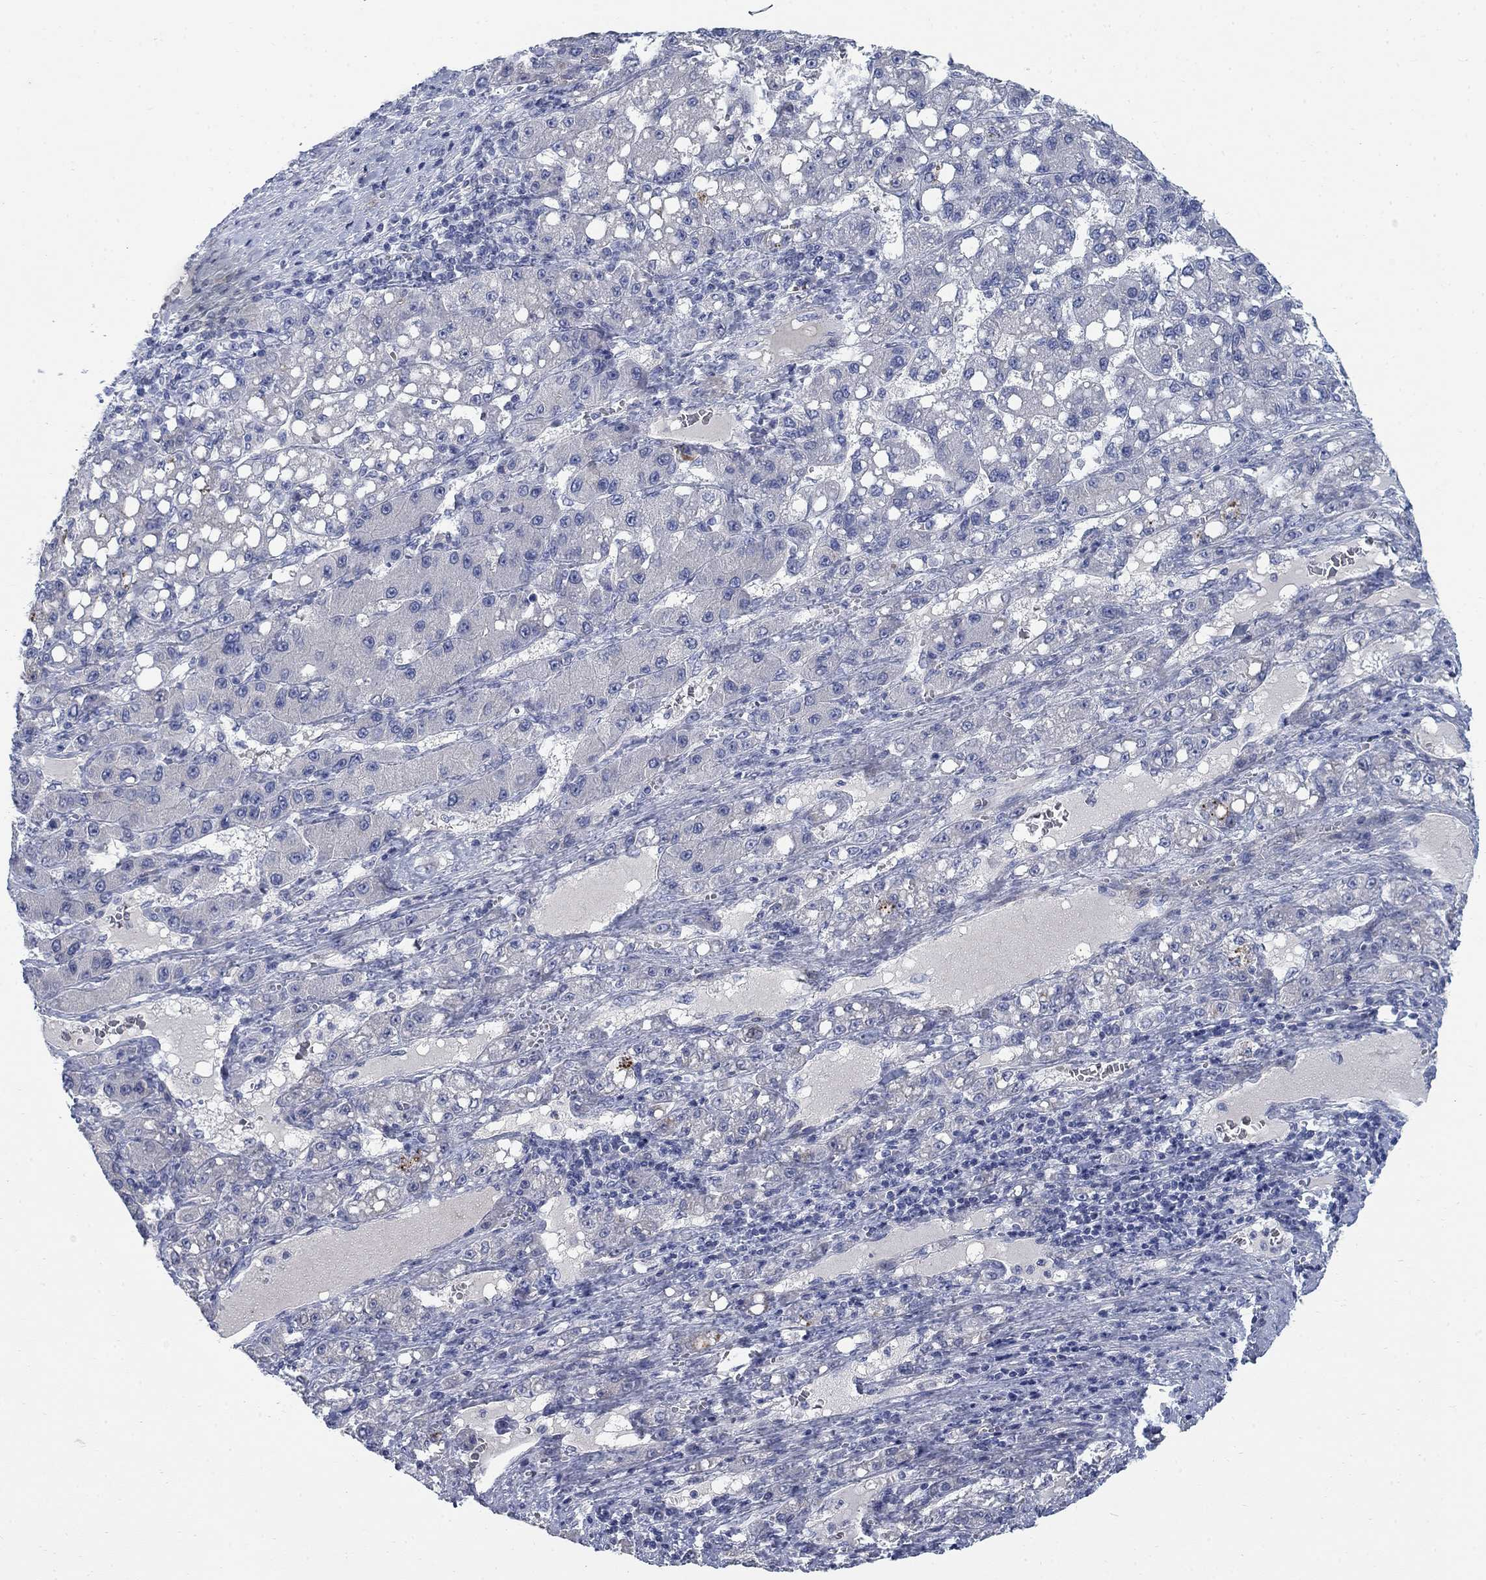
{"staining": {"intensity": "negative", "quantity": "none", "location": "none"}, "tissue": "liver cancer", "cell_type": "Tumor cells", "image_type": "cancer", "snomed": [{"axis": "morphology", "description": "Carcinoma, Hepatocellular, NOS"}, {"axis": "topography", "description": "Liver"}], "caption": "There is no significant positivity in tumor cells of liver cancer (hepatocellular carcinoma).", "gene": "DNER", "patient": {"sex": "female", "age": 65}}